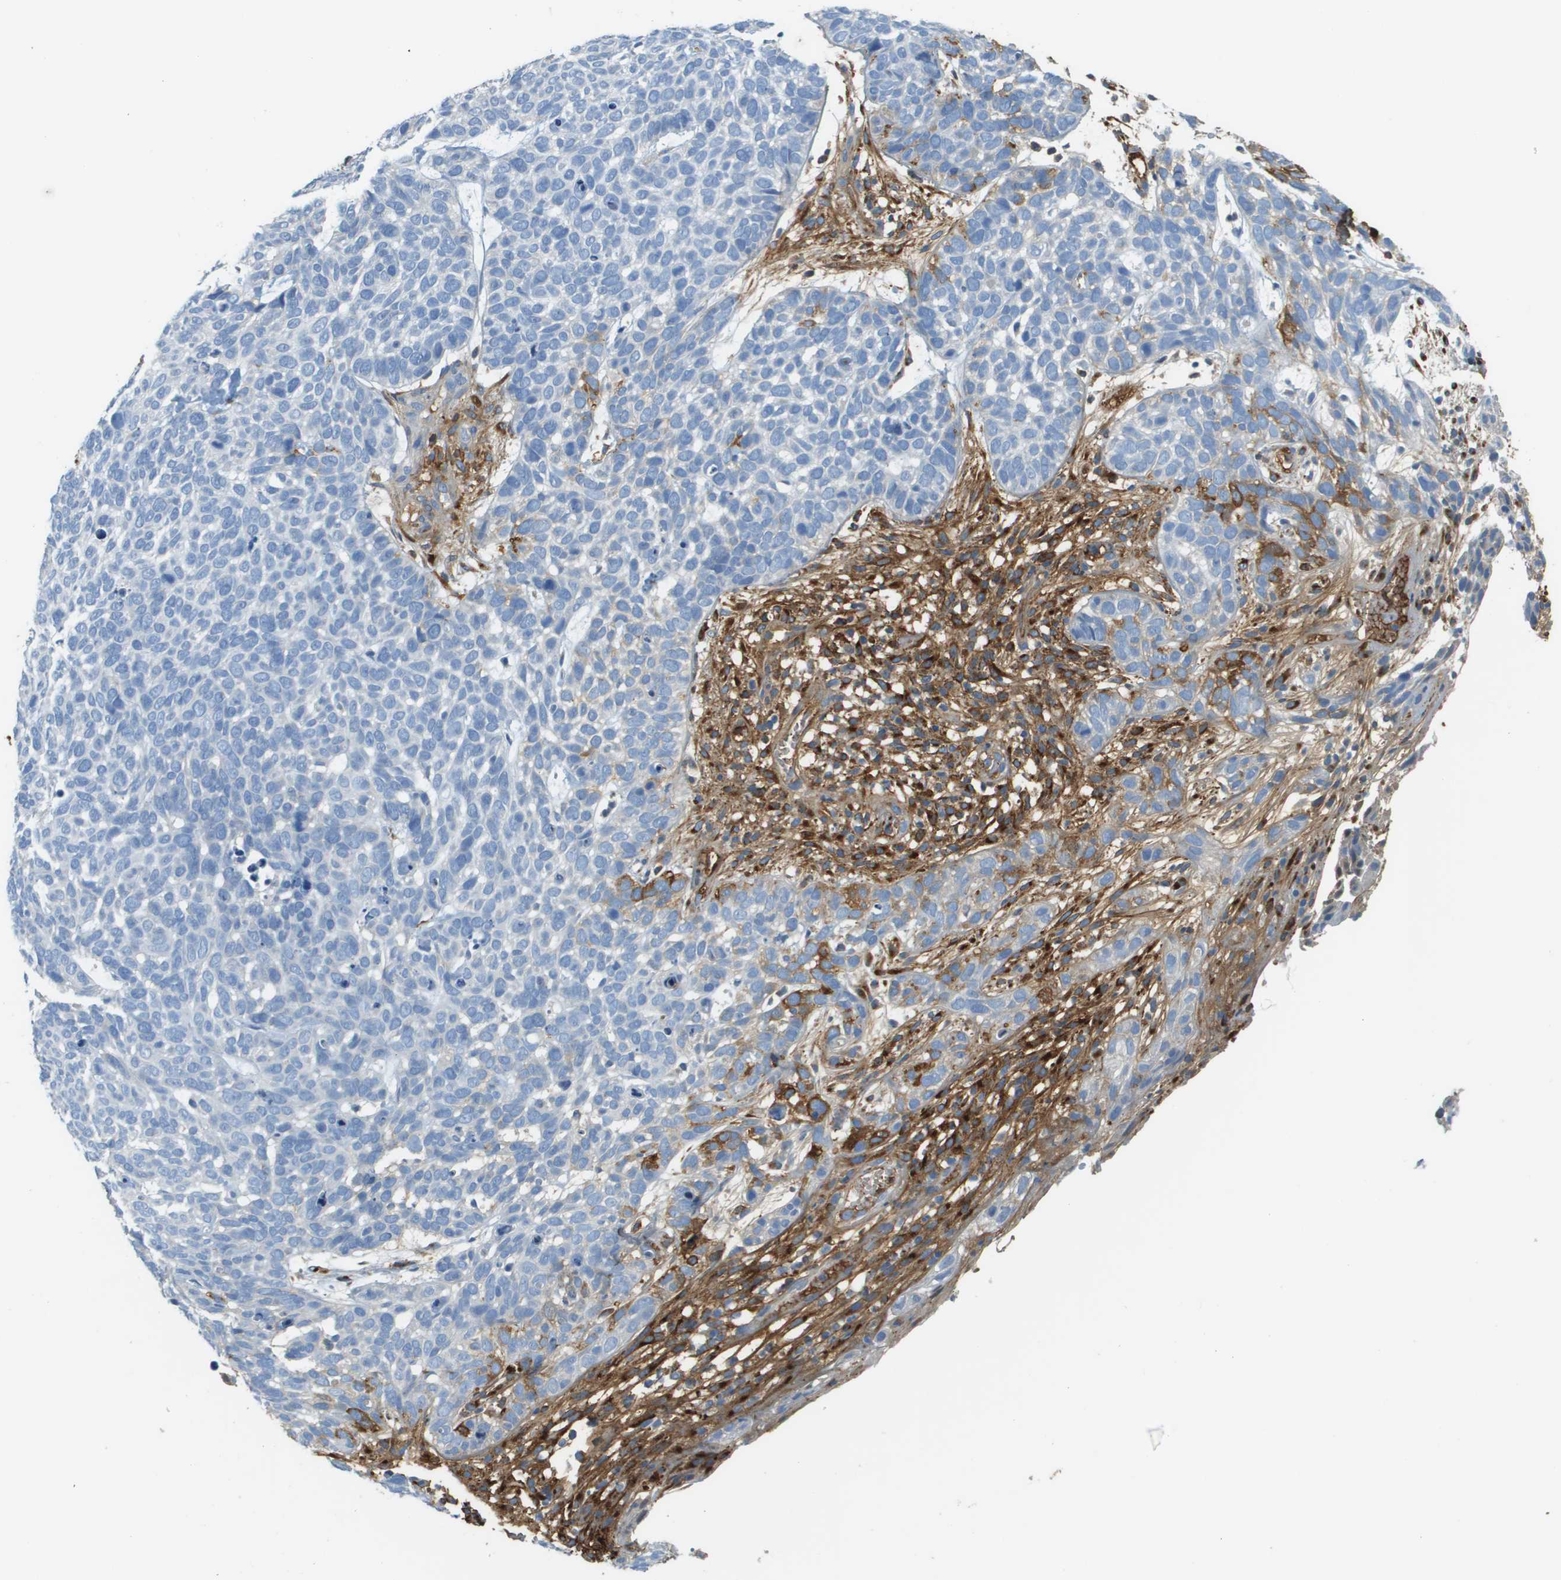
{"staining": {"intensity": "negative", "quantity": "none", "location": "none"}, "tissue": "skin cancer", "cell_type": "Tumor cells", "image_type": "cancer", "snomed": [{"axis": "morphology", "description": "Basal cell carcinoma"}, {"axis": "topography", "description": "Skin"}], "caption": "Skin basal cell carcinoma stained for a protein using immunohistochemistry (IHC) displays no positivity tumor cells.", "gene": "DCN", "patient": {"sex": "male", "age": 87}}